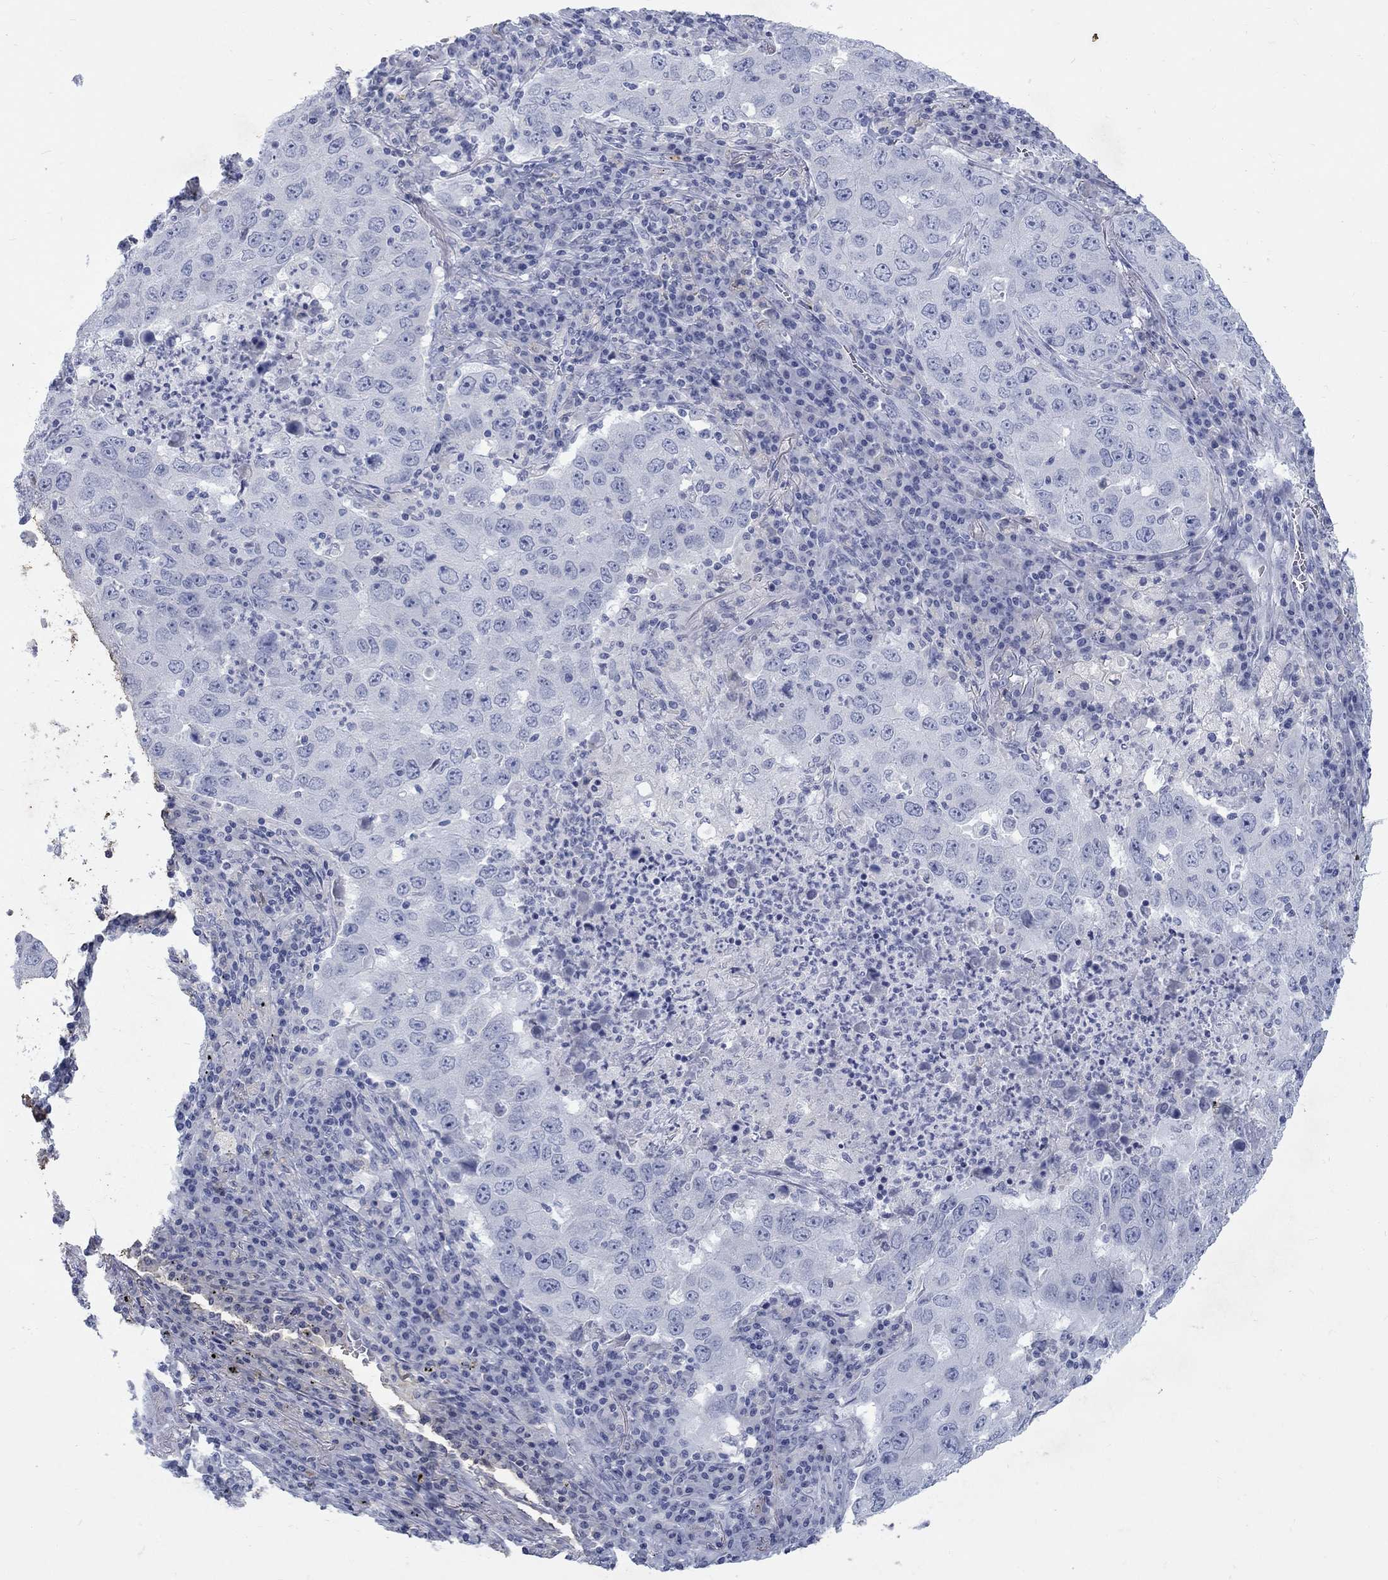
{"staining": {"intensity": "negative", "quantity": "none", "location": "none"}, "tissue": "lung cancer", "cell_type": "Tumor cells", "image_type": "cancer", "snomed": [{"axis": "morphology", "description": "Adenocarcinoma, NOS"}, {"axis": "topography", "description": "Lung"}], "caption": "Immunohistochemistry of lung adenocarcinoma reveals no staining in tumor cells.", "gene": "RFTN2", "patient": {"sex": "male", "age": 73}}